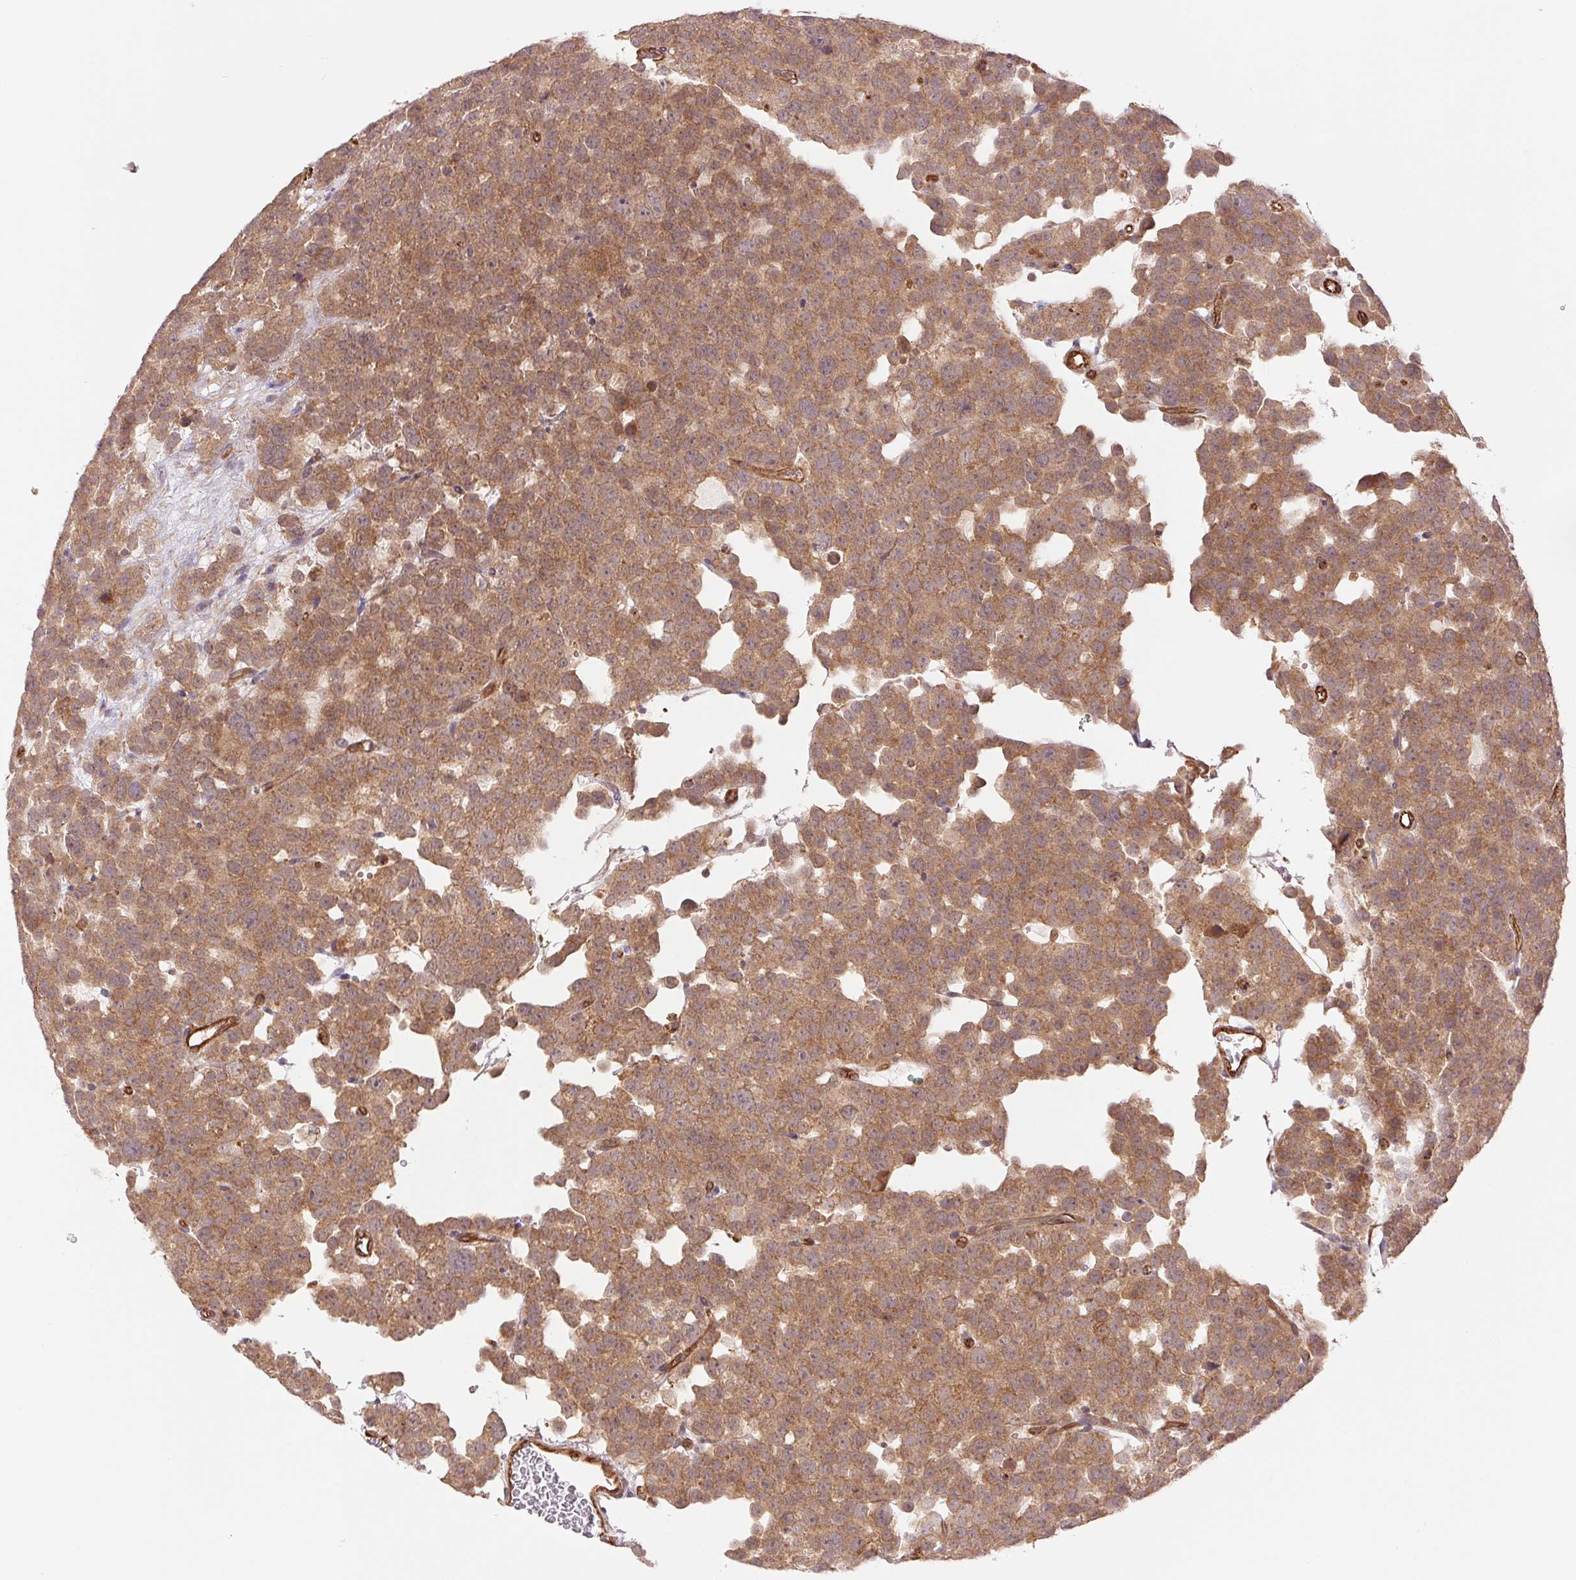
{"staining": {"intensity": "moderate", "quantity": ">75%", "location": "cytoplasmic/membranous"}, "tissue": "testis cancer", "cell_type": "Tumor cells", "image_type": "cancer", "snomed": [{"axis": "morphology", "description": "Seminoma, NOS"}, {"axis": "topography", "description": "Testis"}], "caption": "Approximately >75% of tumor cells in seminoma (testis) demonstrate moderate cytoplasmic/membranous protein positivity as visualized by brown immunohistochemical staining.", "gene": "STARD7", "patient": {"sex": "male", "age": 71}}